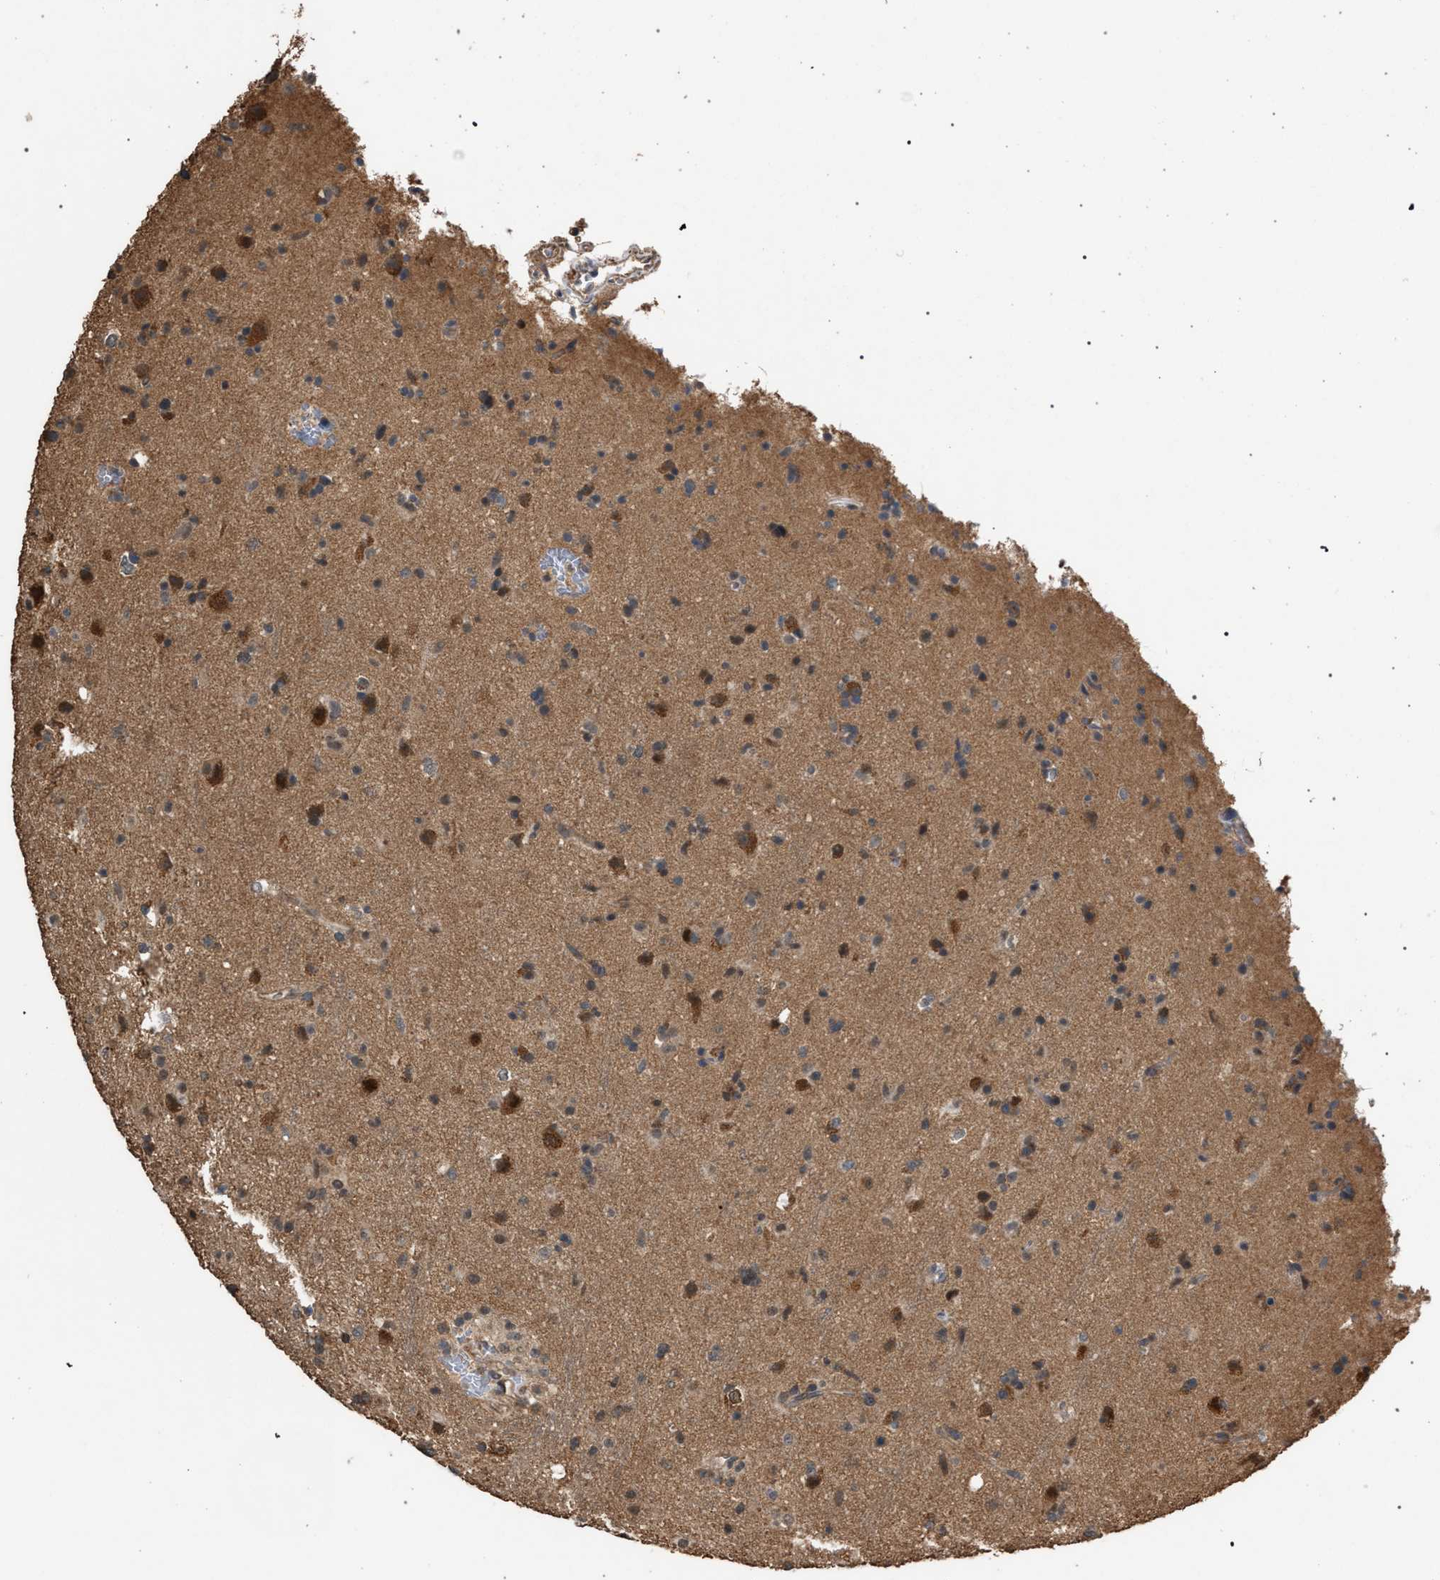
{"staining": {"intensity": "moderate", "quantity": "<25%", "location": "cytoplasmic/membranous"}, "tissue": "glioma", "cell_type": "Tumor cells", "image_type": "cancer", "snomed": [{"axis": "morphology", "description": "Glioma, malignant, Low grade"}, {"axis": "topography", "description": "Brain"}], "caption": "IHC of human malignant glioma (low-grade) exhibits low levels of moderate cytoplasmic/membranous positivity in approximately <25% of tumor cells. (Stains: DAB (3,3'-diaminobenzidine) in brown, nuclei in blue, Microscopy: brightfield microscopy at high magnification).", "gene": "NAA35", "patient": {"sex": "male", "age": 65}}